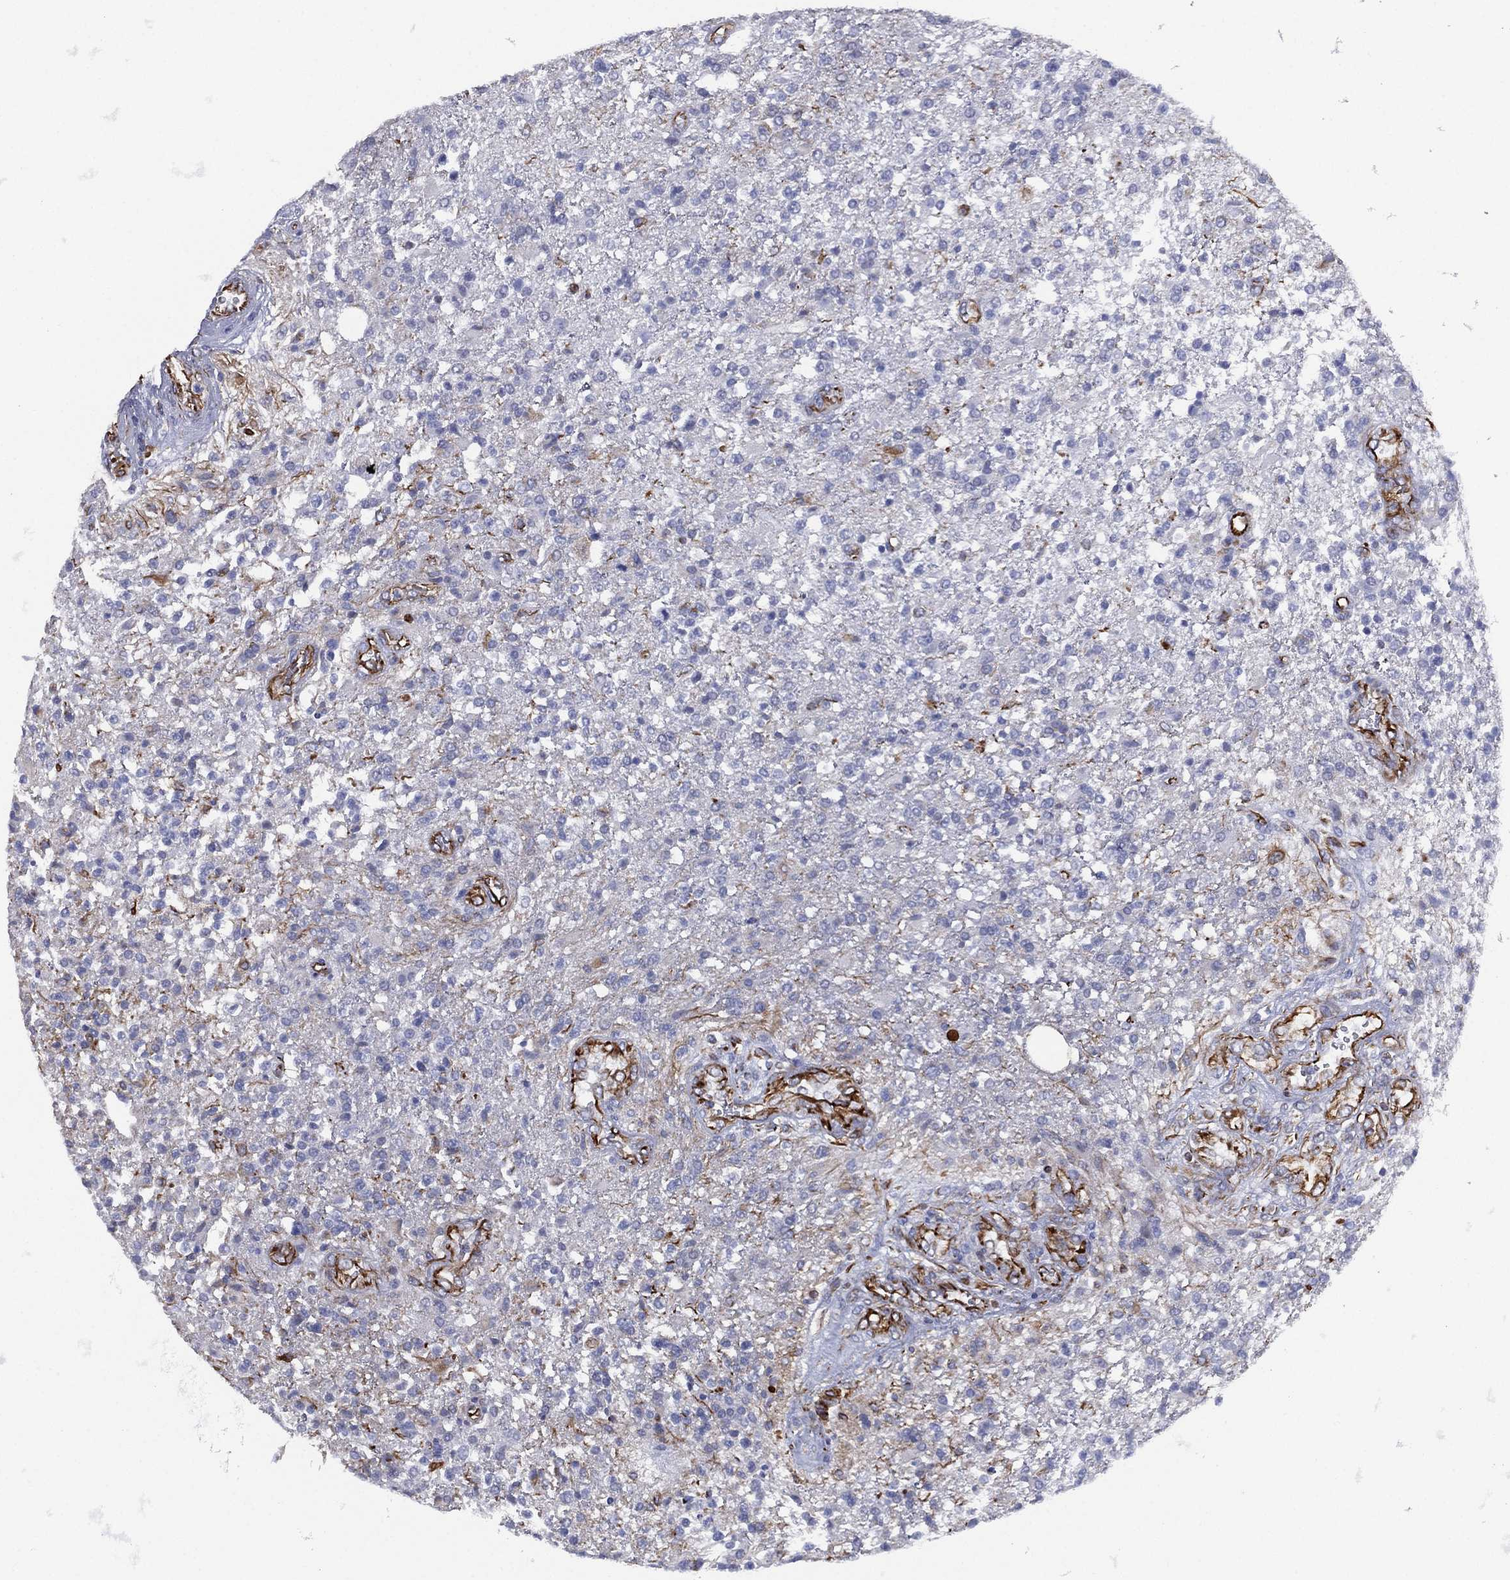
{"staining": {"intensity": "negative", "quantity": "none", "location": "none"}, "tissue": "glioma", "cell_type": "Tumor cells", "image_type": "cancer", "snomed": [{"axis": "morphology", "description": "Glioma, malignant, High grade"}, {"axis": "topography", "description": "Brain"}], "caption": "IHC of glioma reveals no expression in tumor cells.", "gene": "MAS1", "patient": {"sex": "male", "age": 56}}